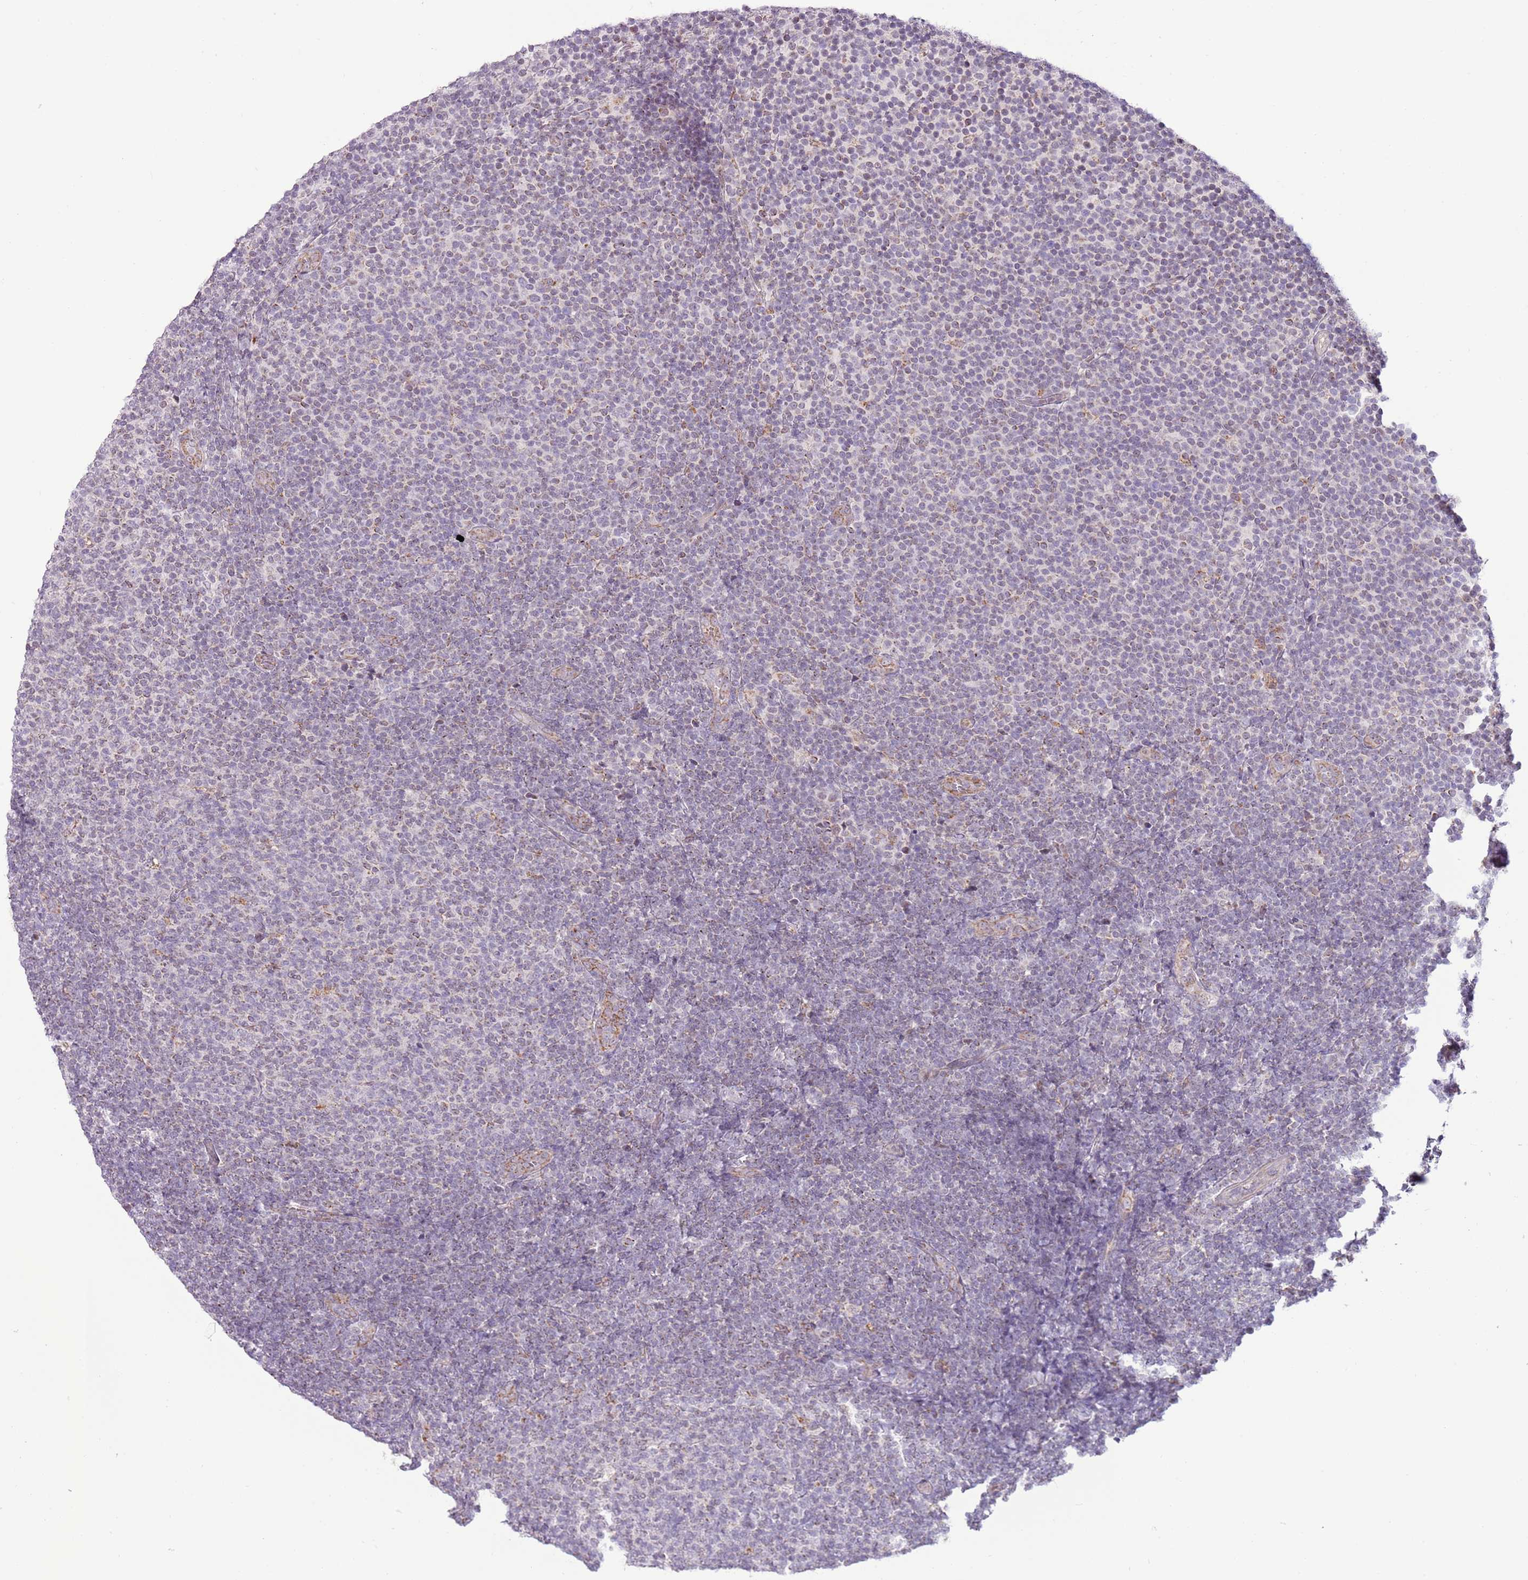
{"staining": {"intensity": "negative", "quantity": "none", "location": "none"}, "tissue": "lymphoma", "cell_type": "Tumor cells", "image_type": "cancer", "snomed": [{"axis": "morphology", "description": "Malignant lymphoma, non-Hodgkin's type, Low grade"}, {"axis": "topography", "description": "Lymph node"}], "caption": "Micrograph shows no protein staining in tumor cells of lymphoma tissue.", "gene": "MLLT11", "patient": {"sex": "male", "age": 66}}